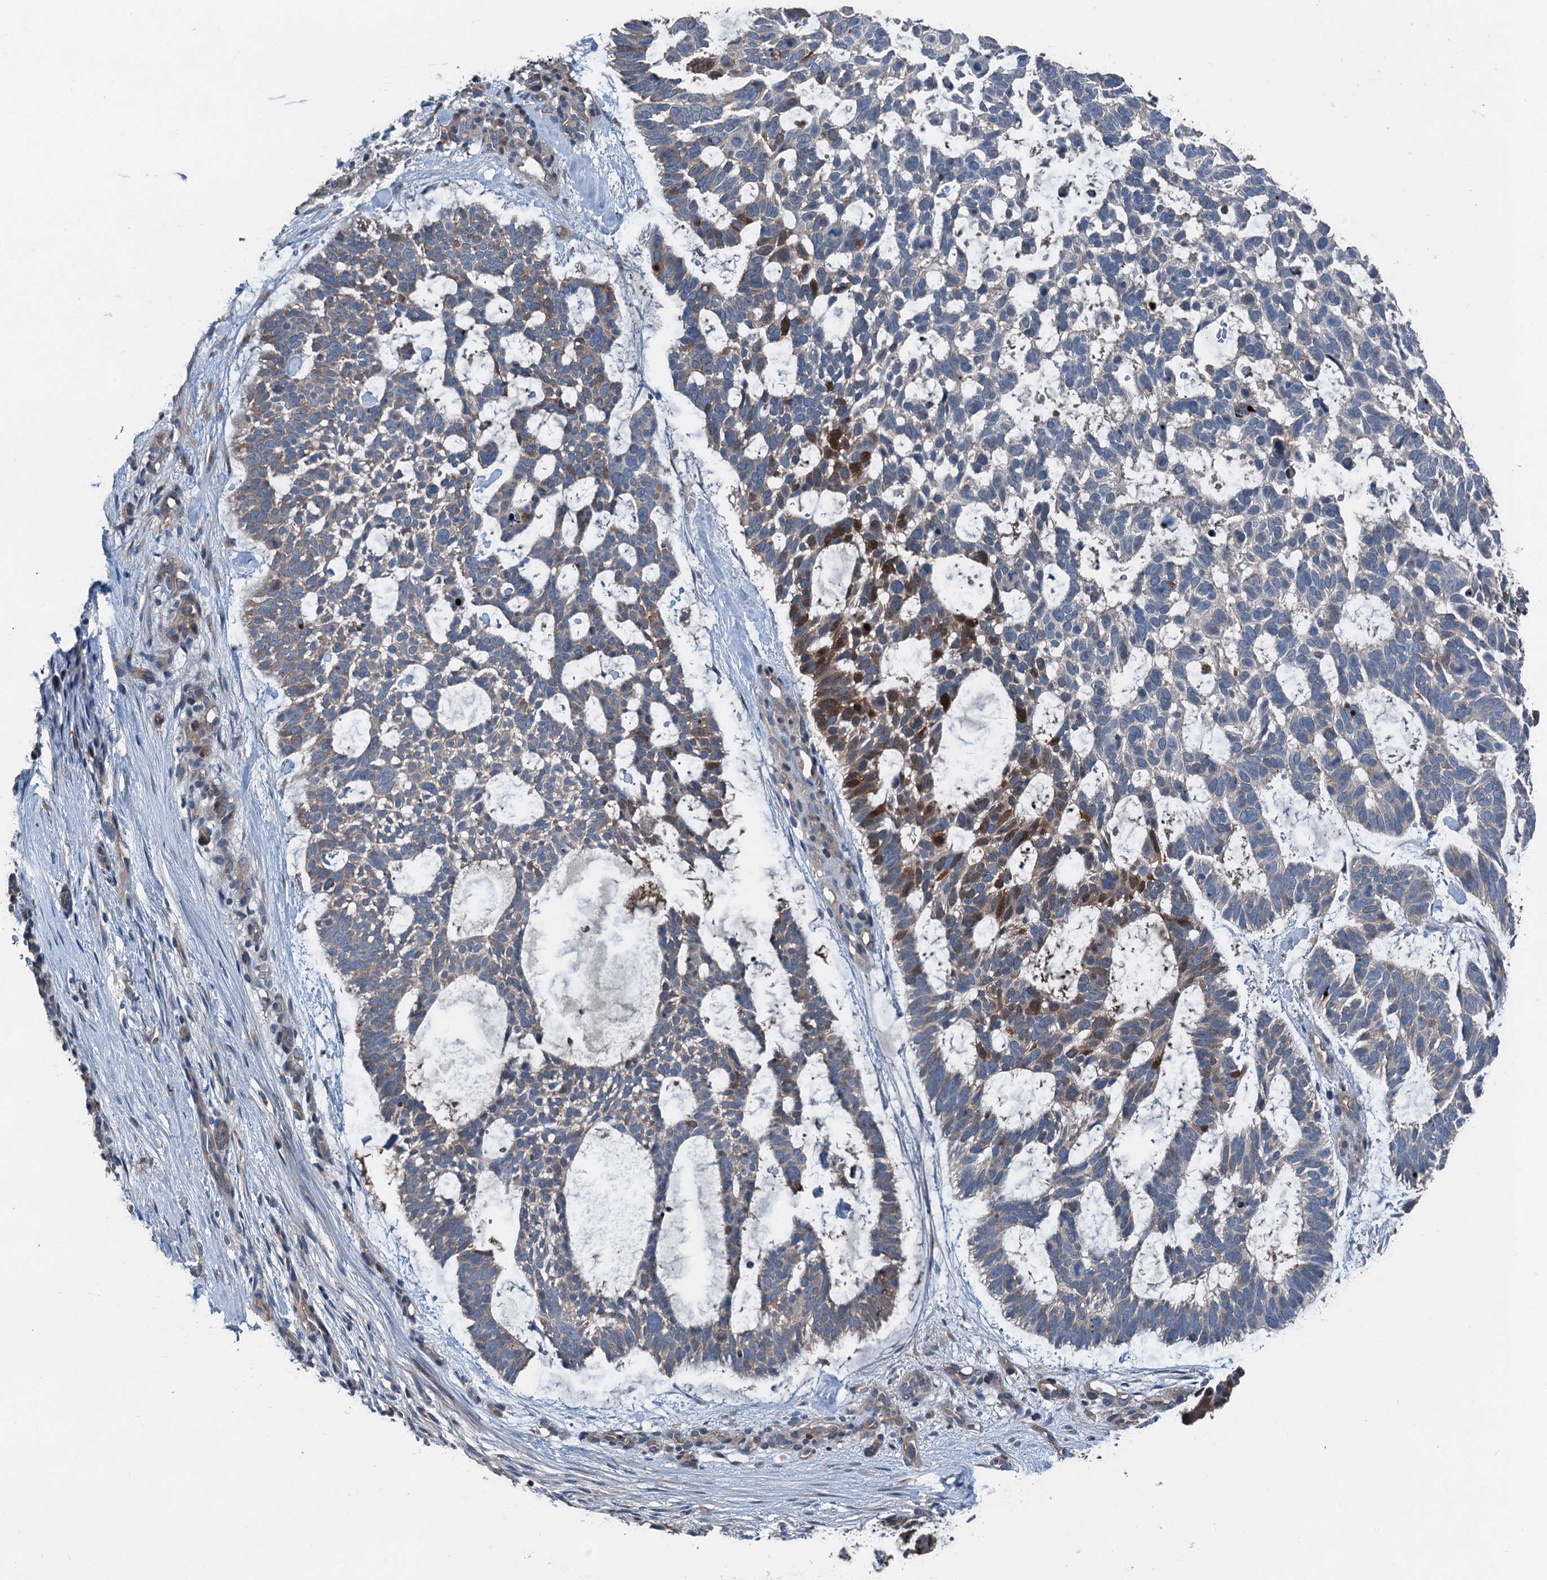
{"staining": {"intensity": "strong", "quantity": "25%-75%", "location": "cytoplasmic/membranous,nuclear"}, "tissue": "skin cancer", "cell_type": "Tumor cells", "image_type": "cancer", "snomed": [{"axis": "morphology", "description": "Basal cell carcinoma"}, {"axis": "topography", "description": "Skin"}], "caption": "Skin cancer stained for a protein (brown) reveals strong cytoplasmic/membranous and nuclear positive positivity in about 25%-75% of tumor cells.", "gene": "SLC2A10", "patient": {"sex": "male", "age": 88}}